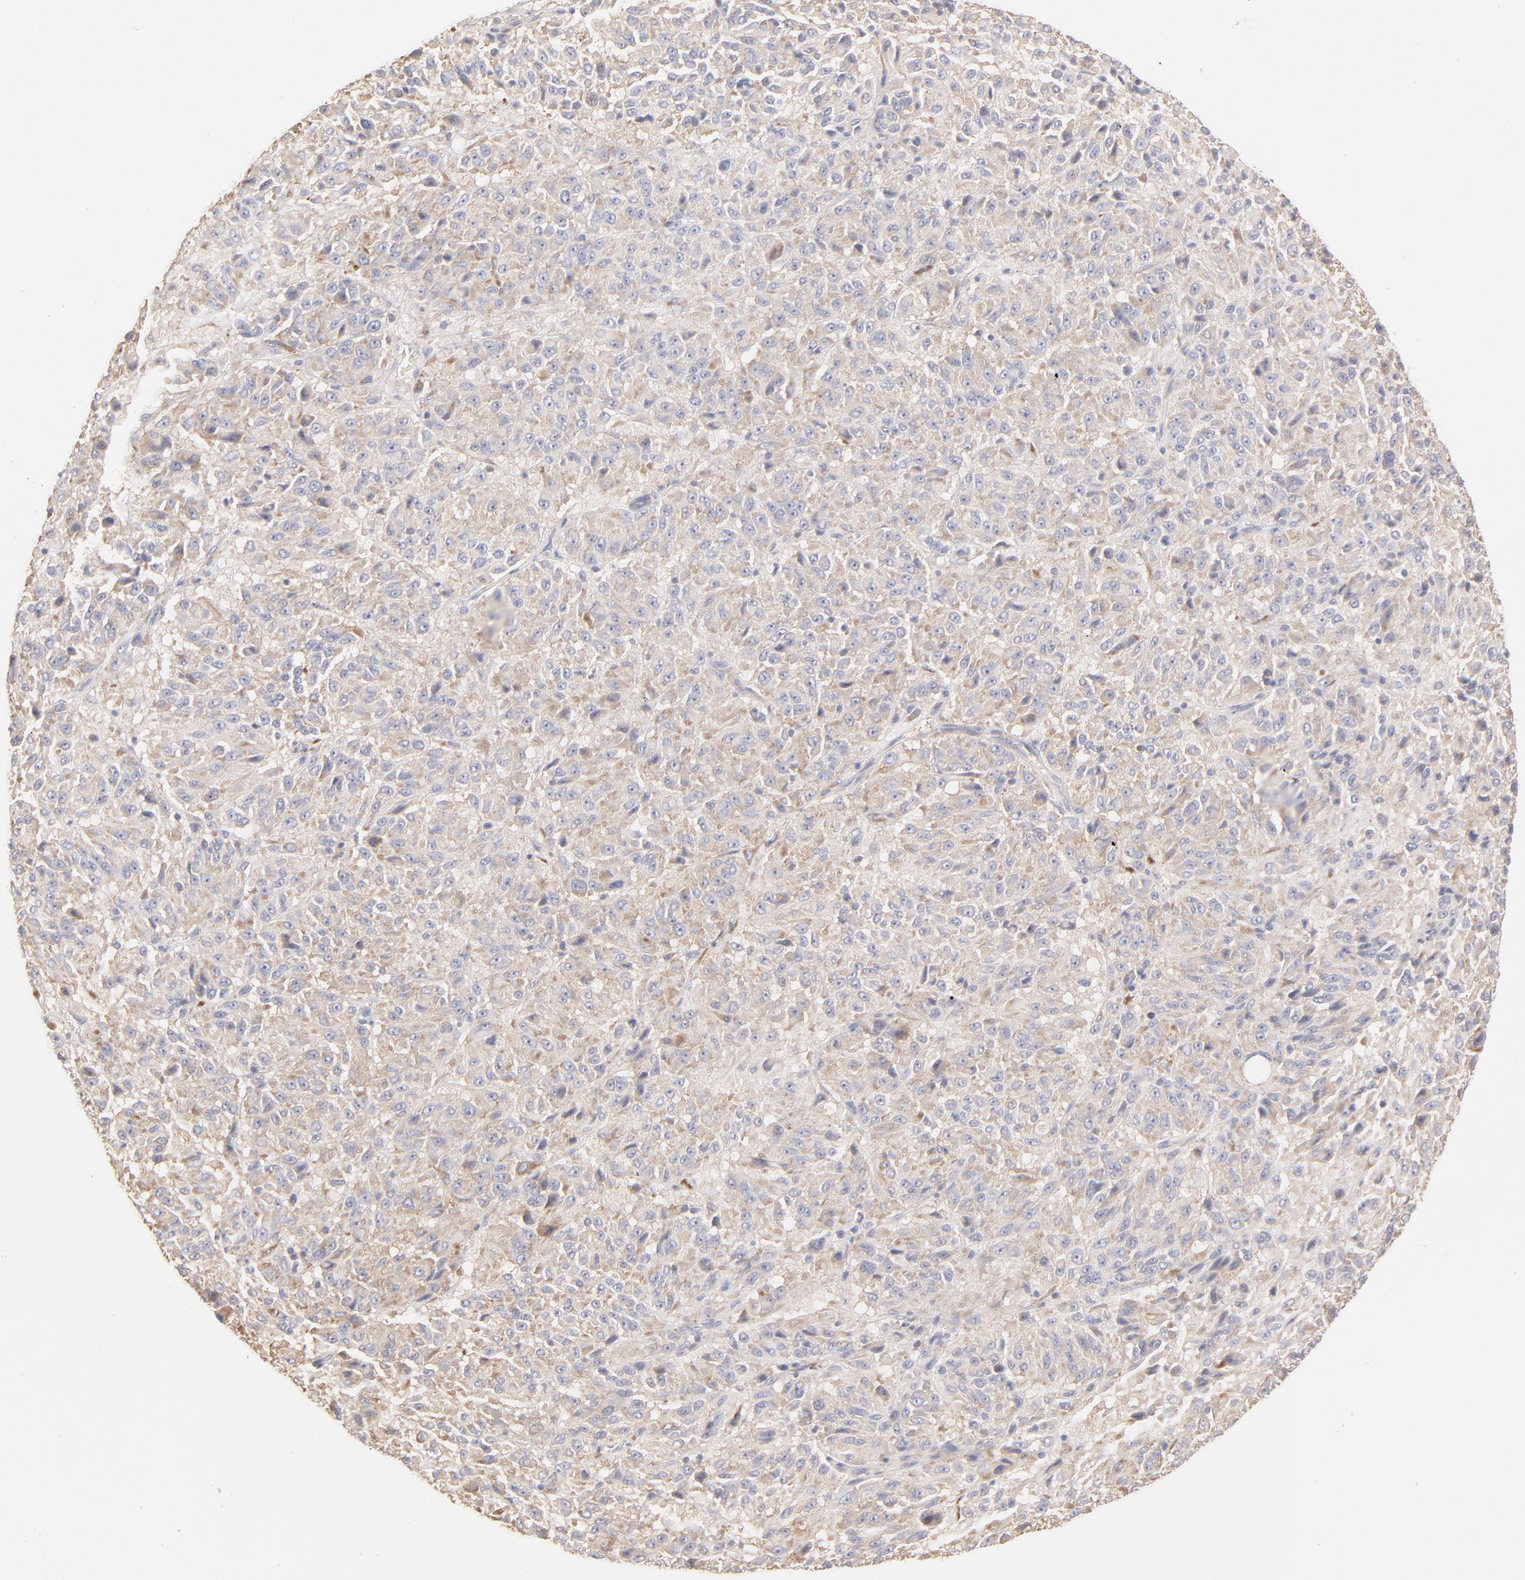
{"staining": {"intensity": "weak", "quantity": ">75%", "location": "cytoplasmic/membranous"}, "tissue": "melanoma", "cell_type": "Tumor cells", "image_type": "cancer", "snomed": [{"axis": "morphology", "description": "Malignant melanoma, Metastatic site"}, {"axis": "topography", "description": "Lung"}], "caption": "Immunohistochemical staining of human malignant melanoma (metastatic site) exhibits low levels of weak cytoplasmic/membranous expression in approximately >75% of tumor cells.", "gene": "RPS21", "patient": {"sex": "male", "age": 64}}